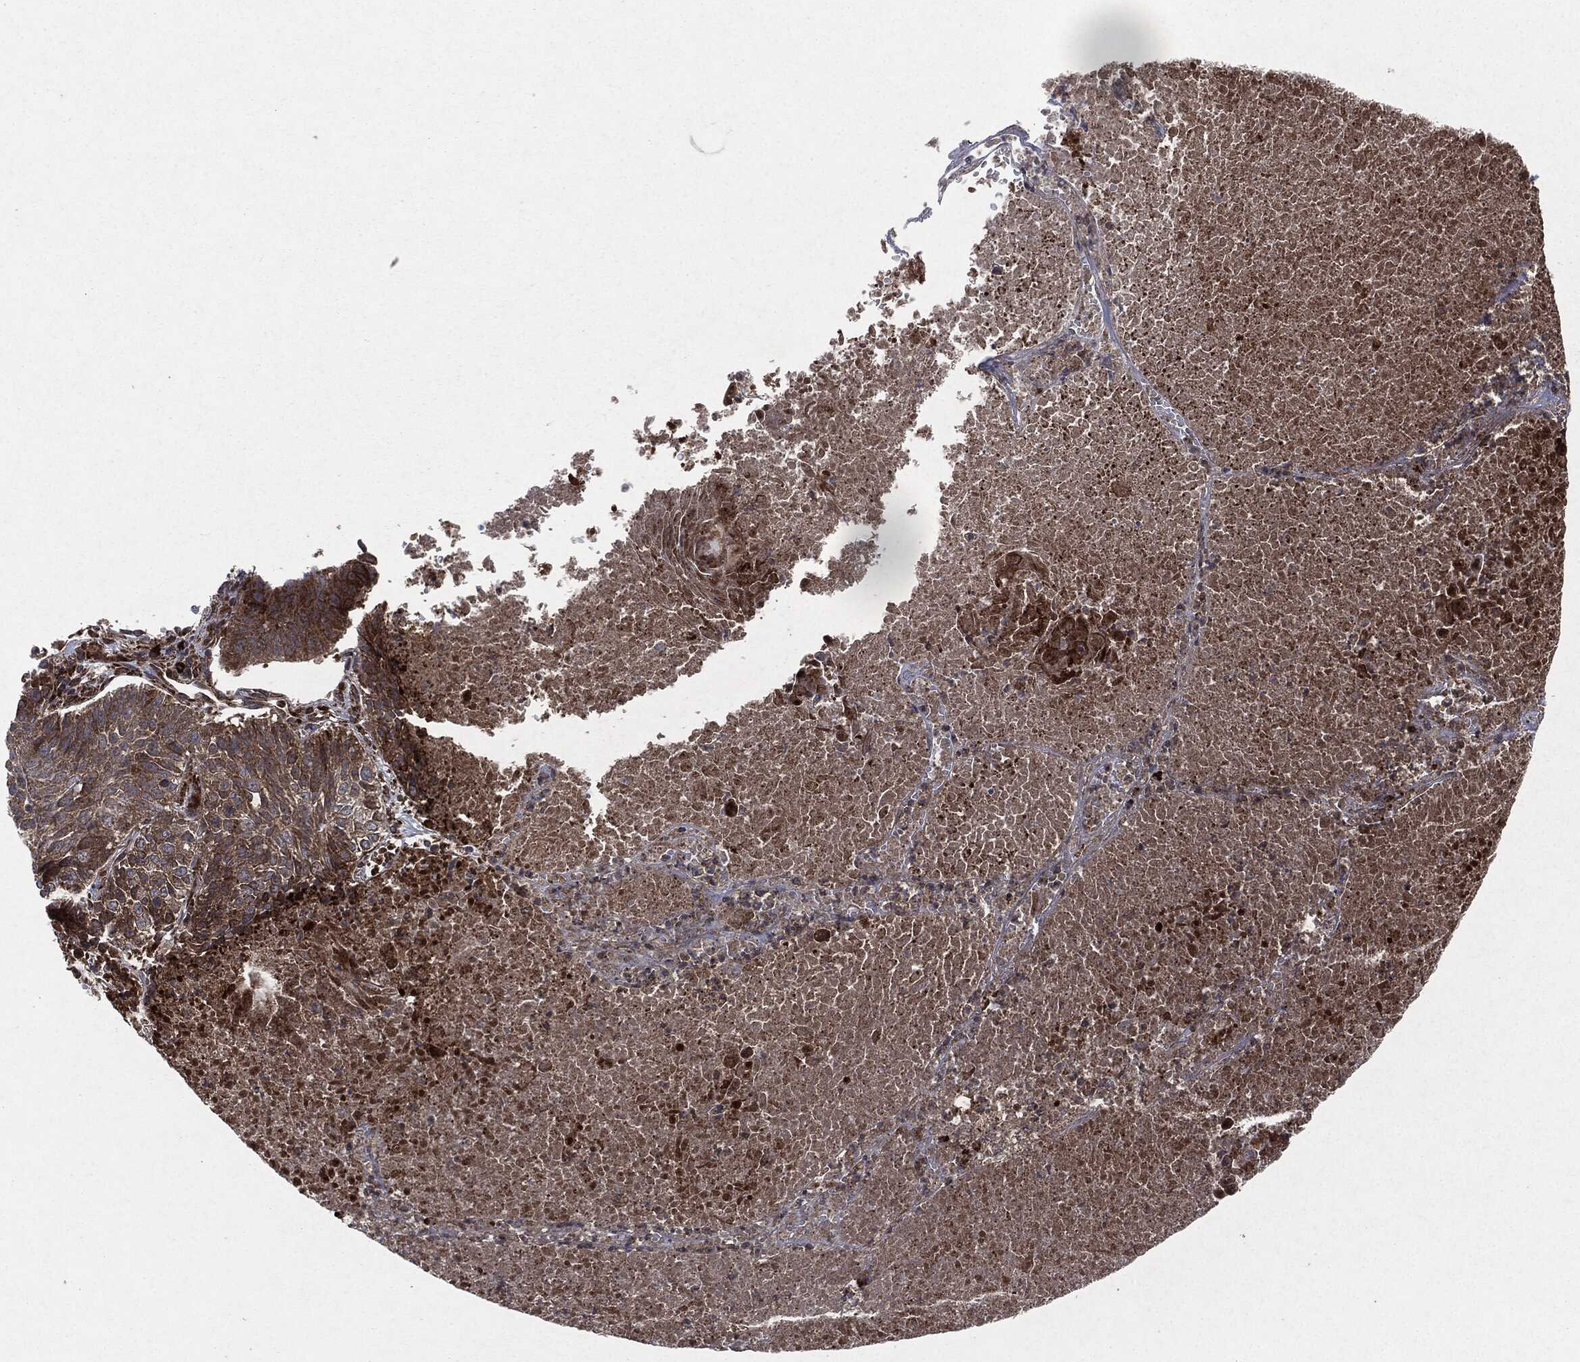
{"staining": {"intensity": "moderate", "quantity": "25%-75%", "location": "cytoplasmic/membranous"}, "tissue": "lung cancer", "cell_type": "Tumor cells", "image_type": "cancer", "snomed": [{"axis": "morphology", "description": "Squamous cell carcinoma, NOS"}, {"axis": "topography", "description": "Lung"}], "caption": "Squamous cell carcinoma (lung) stained for a protein displays moderate cytoplasmic/membranous positivity in tumor cells.", "gene": "RAF1", "patient": {"sex": "male", "age": 64}}